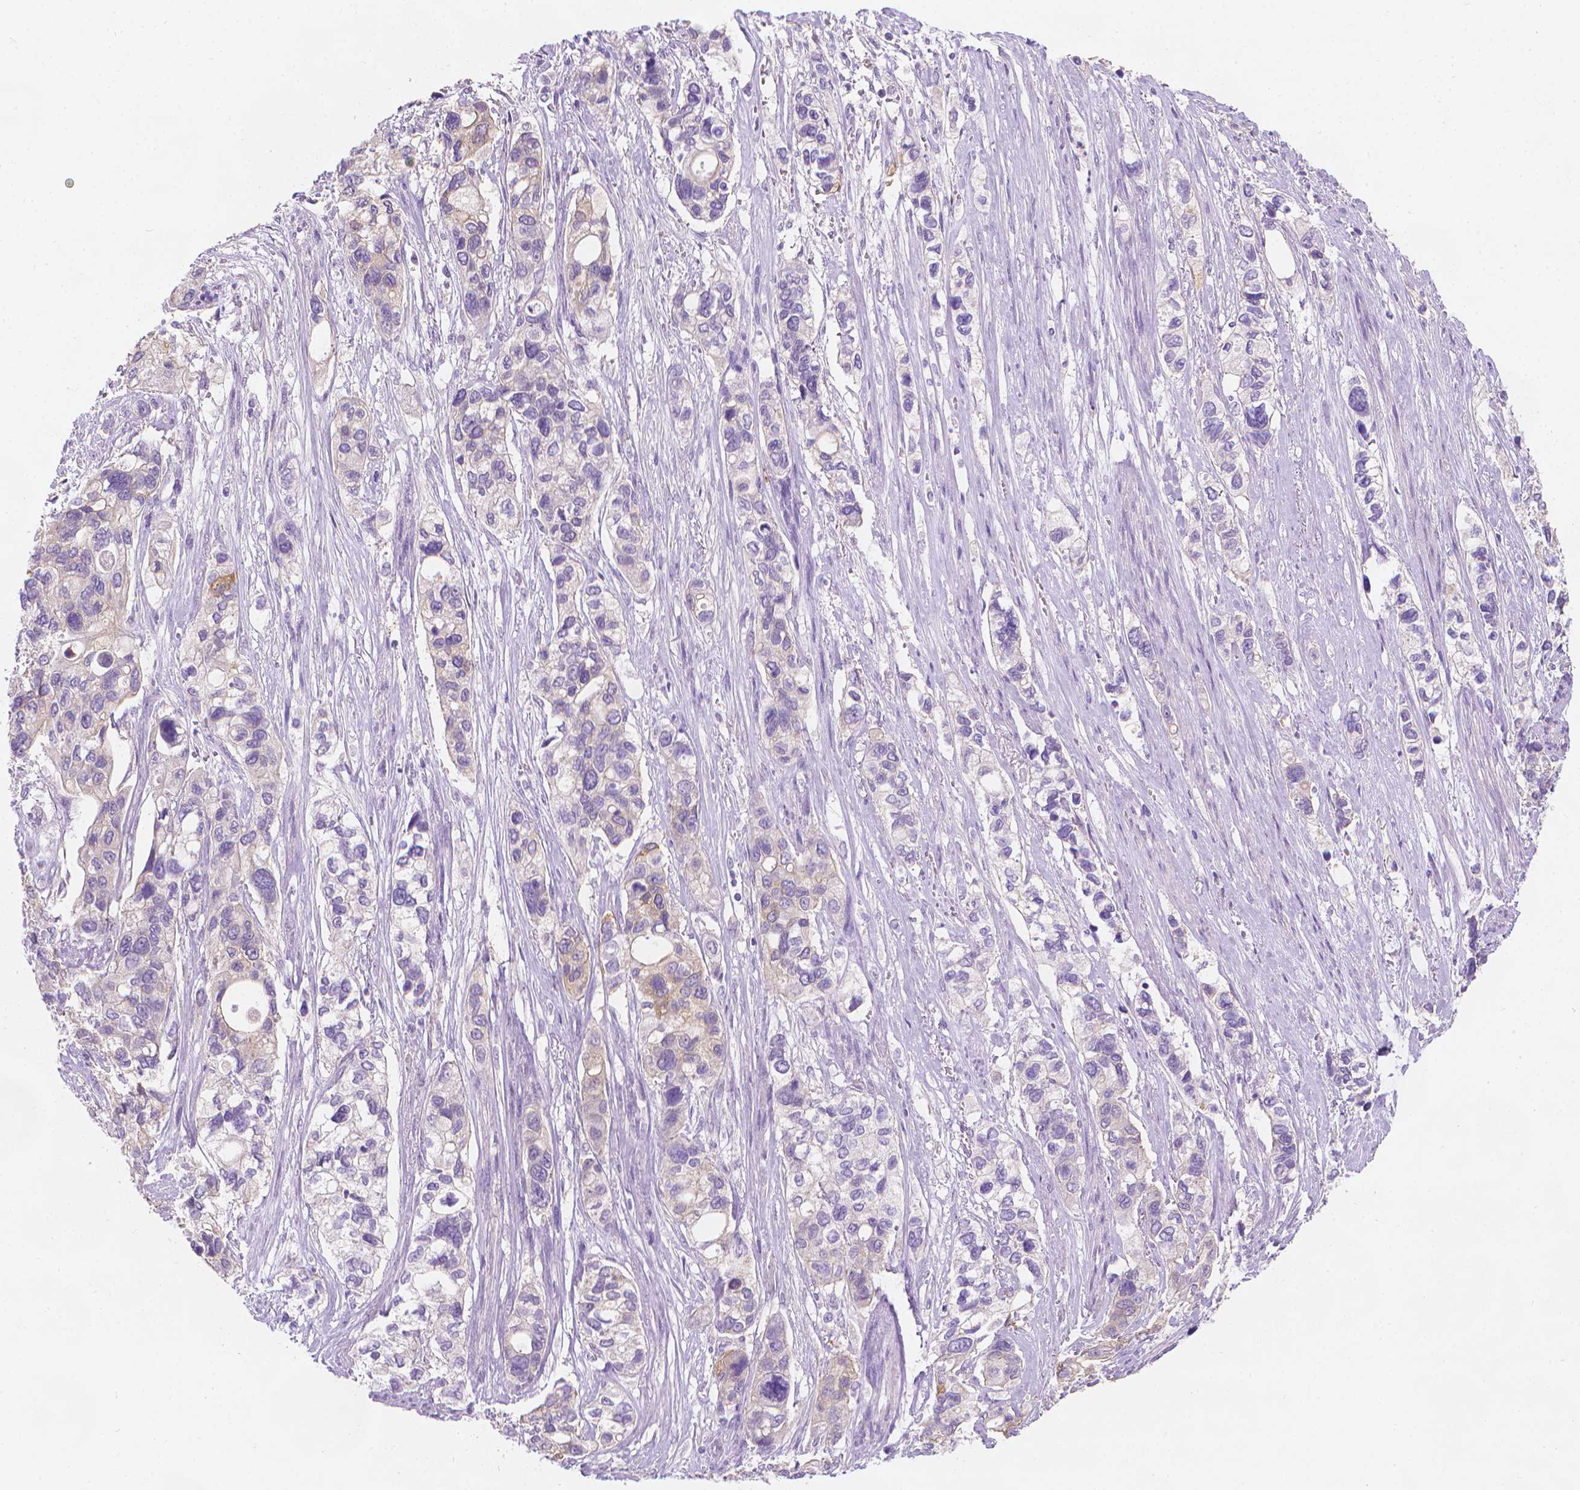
{"staining": {"intensity": "weak", "quantity": "<25%", "location": "cytoplasmic/membranous"}, "tissue": "stomach cancer", "cell_type": "Tumor cells", "image_type": "cancer", "snomed": [{"axis": "morphology", "description": "Adenocarcinoma, NOS"}, {"axis": "topography", "description": "Stomach, upper"}], "caption": "This photomicrograph is of stomach cancer (adenocarcinoma) stained with immunohistochemistry (IHC) to label a protein in brown with the nuclei are counter-stained blue. There is no staining in tumor cells. (DAB (3,3'-diaminobenzidine) immunohistochemistry with hematoxylin counter stain).", "gene": "FASN", "patient": {"sex": "female", "age": 81}}